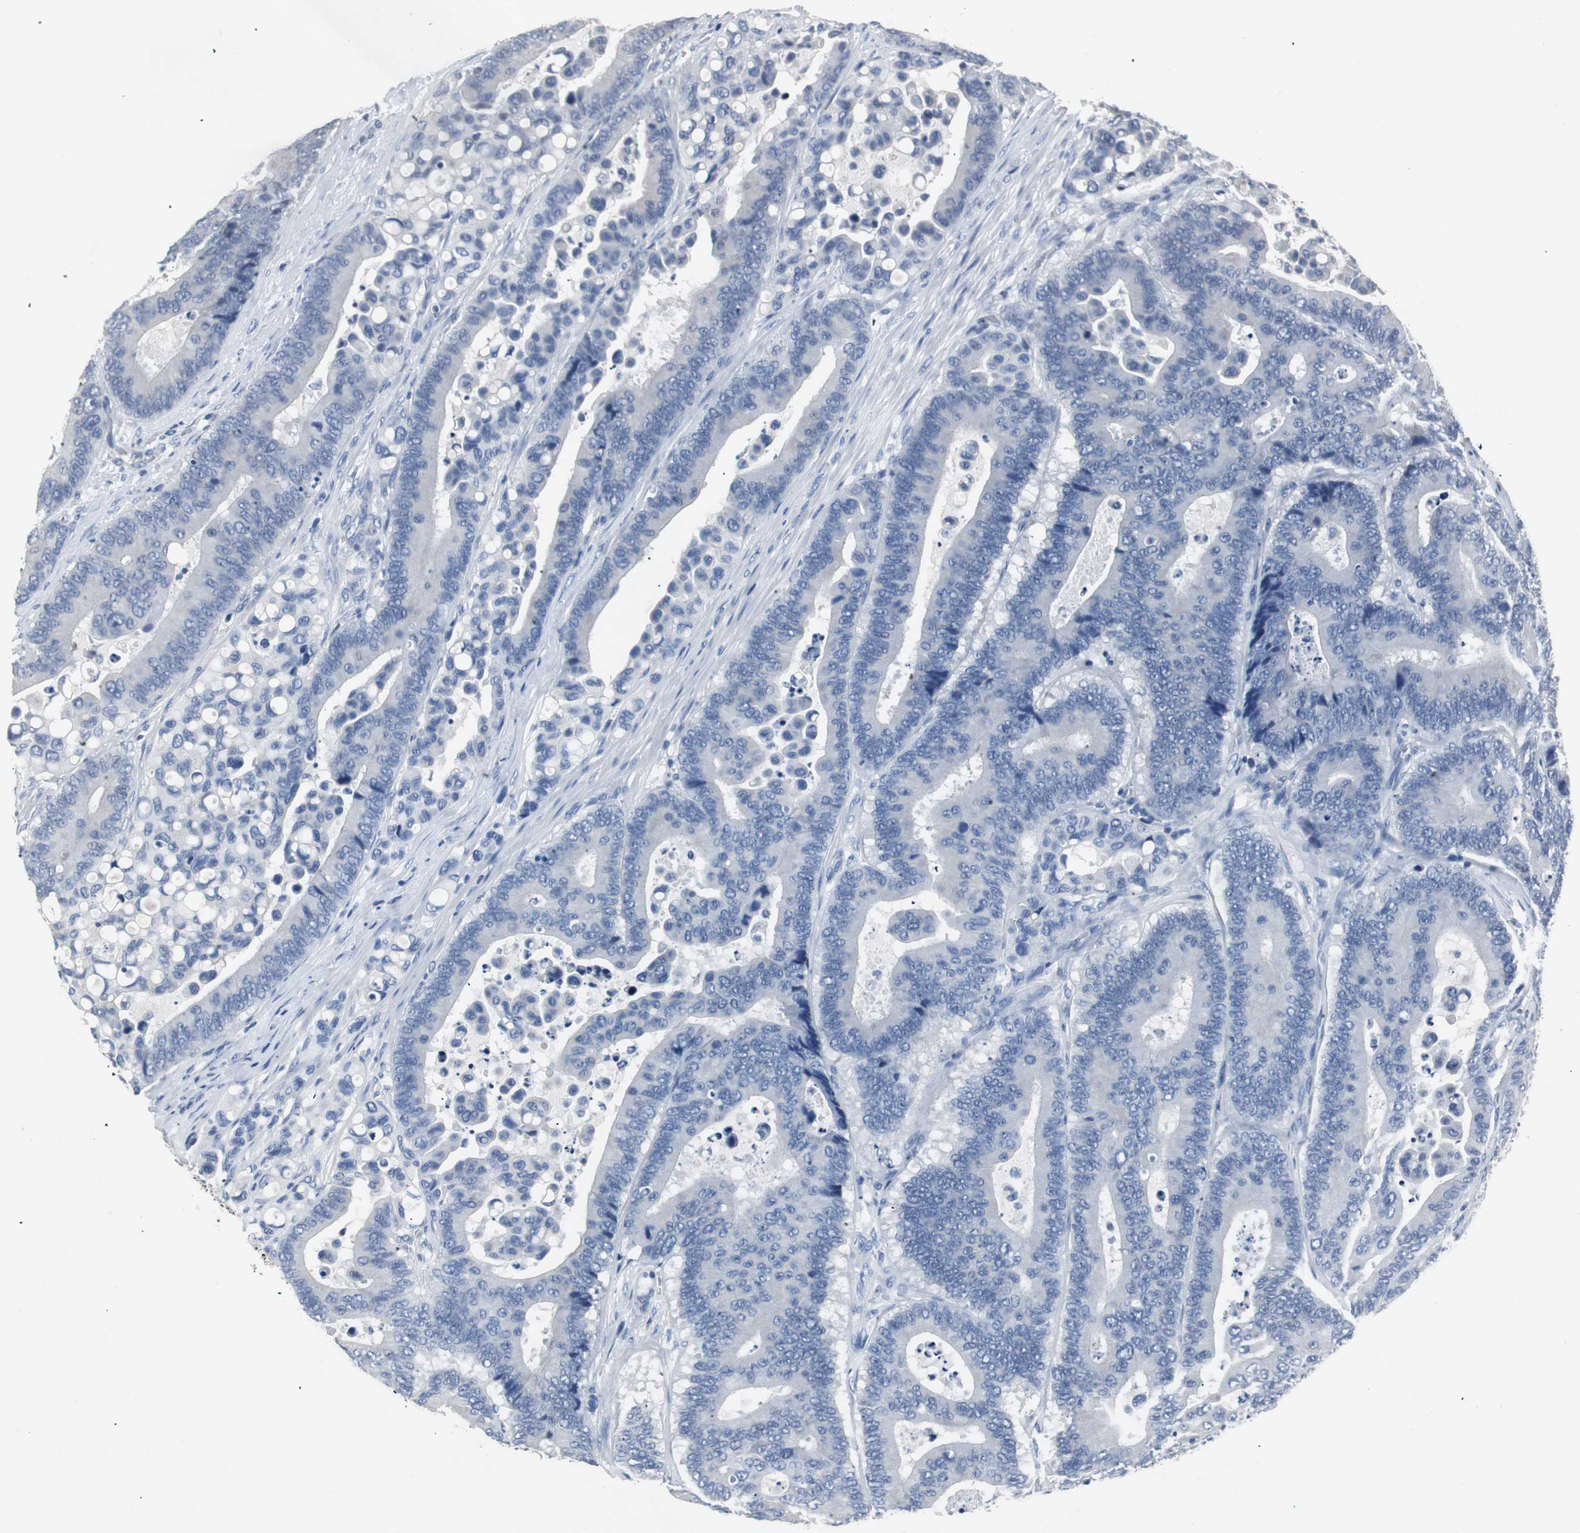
{"staining": {"intensity": "negative", "quantity": "none", "location": "none"}, "tissue": "colorectal cancer", "cell_type": "Tumor cells", "image_type": "cancer", "snomed": [{"axis": "morphology", "description": "Normal tissue, NOS"}, {"axis": "morphology", "description": "Adenocarcinoma, NOS"}, {"axis": "topography", "description": "Colon"}], "caption": "Protein analysis of colorectal adenocarcinoma demonstrates no significant positivity in tumor cells.", "gene": "LRP2", "patient": {"sex": "male", "age": 82}}